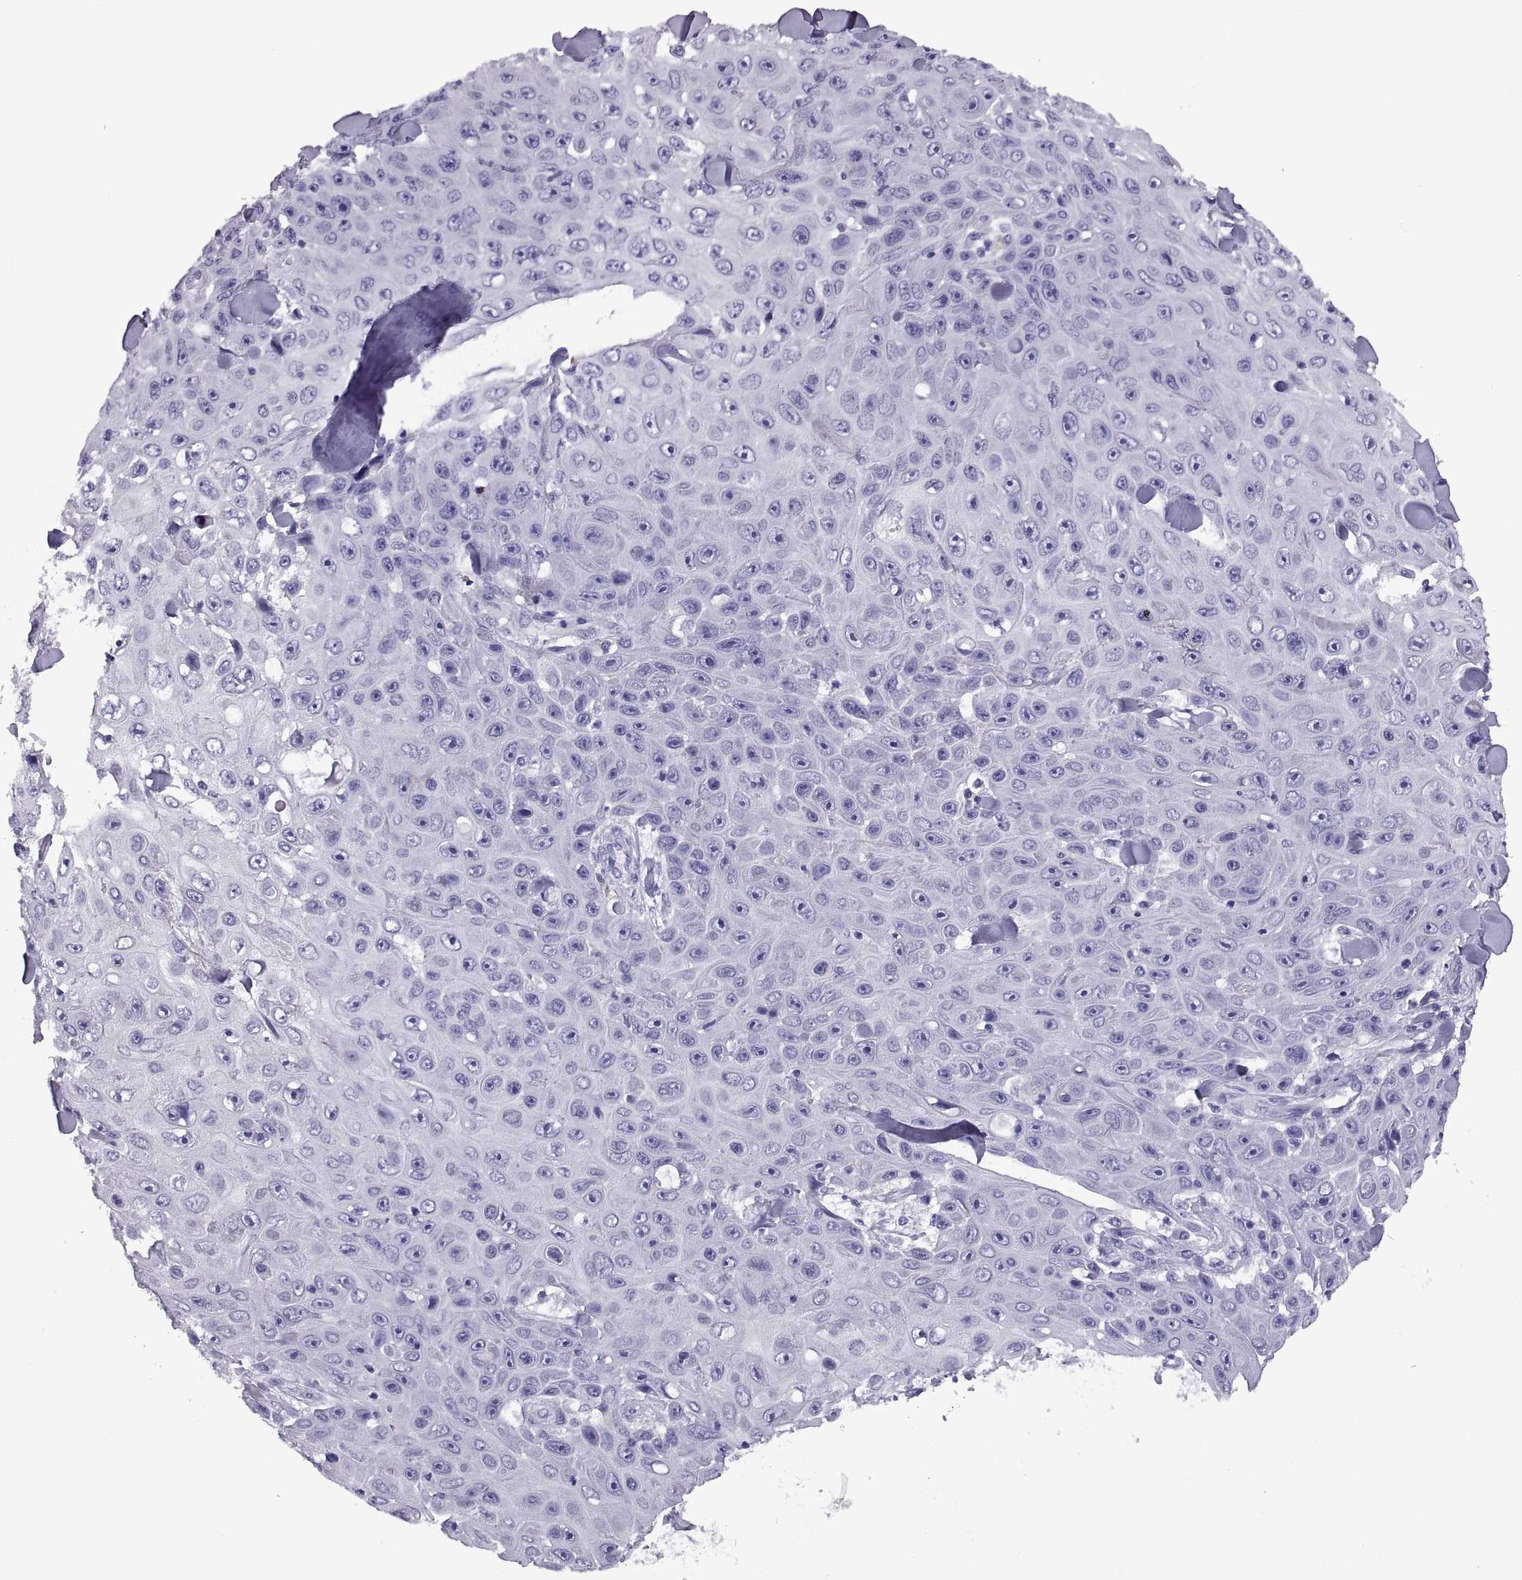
{"staining": {"intensity": "negative", "quantity": "none", "location": "none"}, "tissue": "skin cancer", "cell_type": "Tumor cells", "image_type": "cancer", "snomed": [{"axis": "morphology", "description": "Squamous cell carcinoma, NOS"}, {"axis": "topography", "description": "Skin"}], "caption": "This is an immunohistochemistry photomicrograph of skin cancer (squamous cell carcinoma). There is no staining in tumor cells.", "gene": "RGS20", "patient": {"sex": "male", "age": 82}}